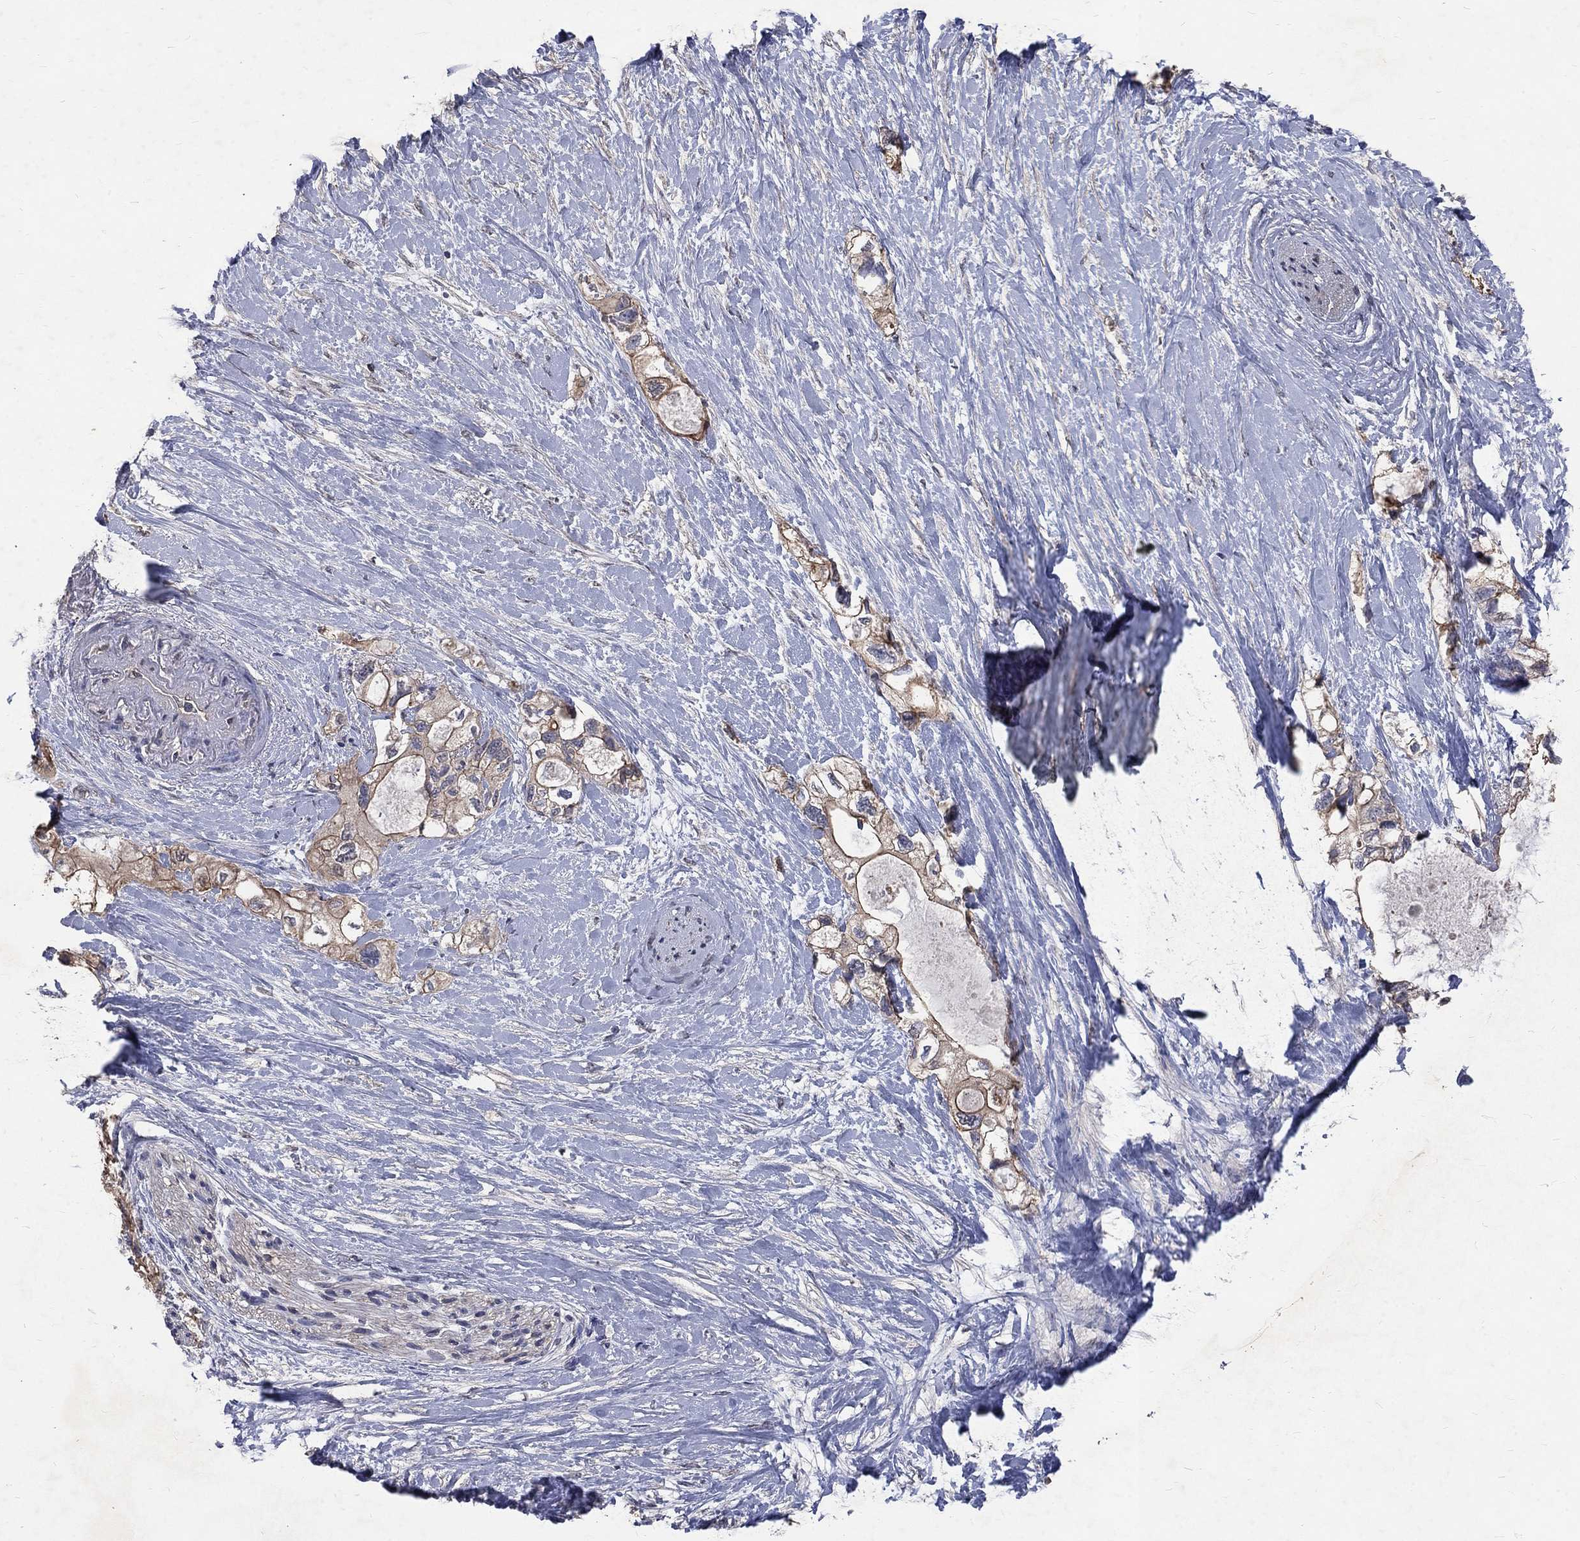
{"staining": {"intensity": "moderate", "quantity": ">75%", "location": "cytoplasmic/membranous"}, "tissue": "pancreatic cancer", "cell_type": "Tumor cells", "image_type": "cancer", "snomed": [{"axis": "morphology", "description": "Adenocarcinoma, NOS"}, {"axis": "topography", "description": "Pancreas"}], "caption": "Moderate cytoplasmic/membranous protein expression is present in approximately >75% of tumor cells in pancreatic adenocarcinoma.", "gene": "CHST5", "patient": {"sex": "female", "age": 56}}